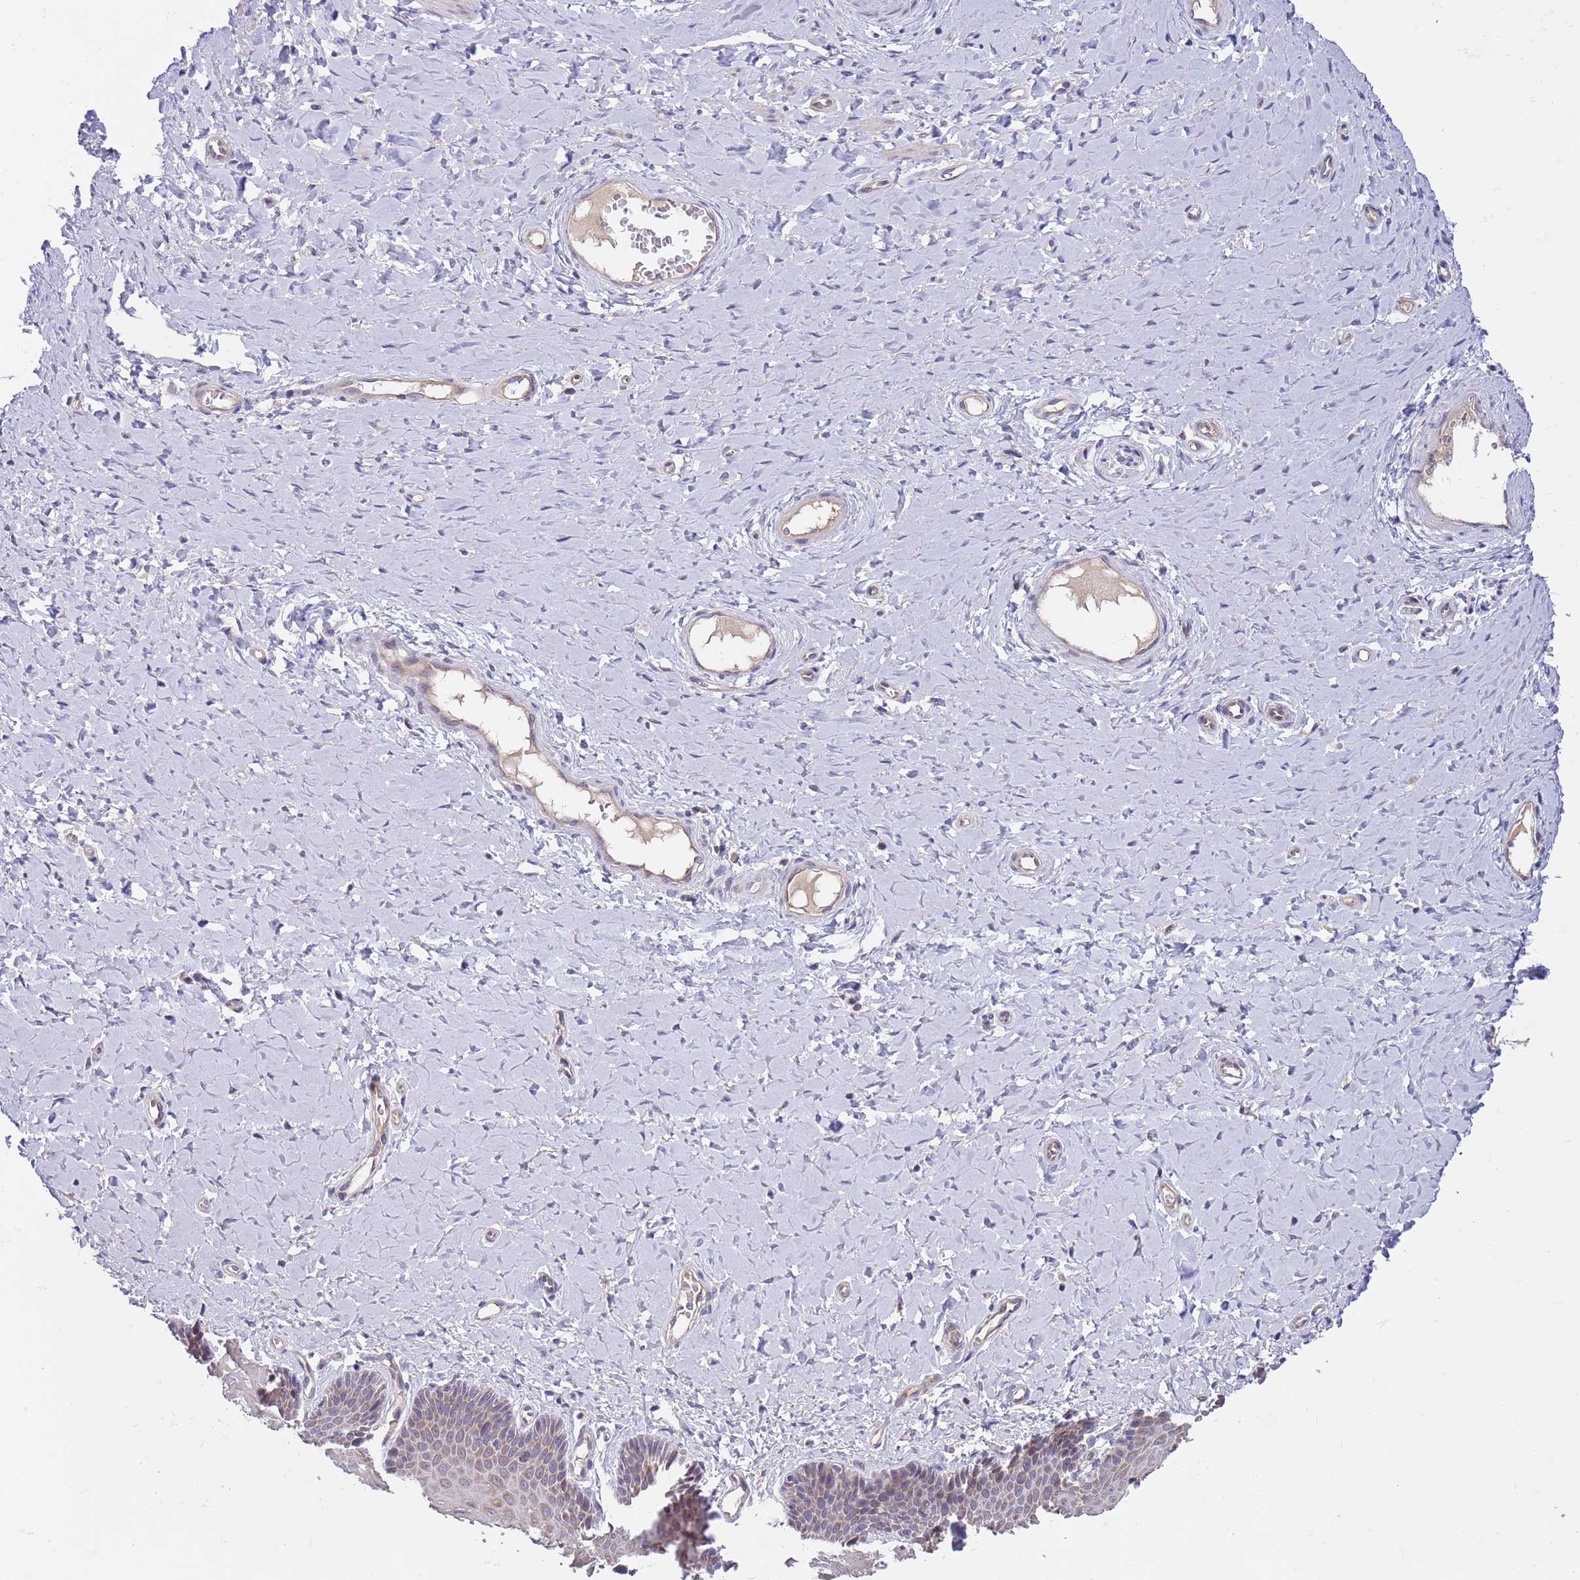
{"staining": {"intensity": "weak", "quantity": "<25%", "location": "cytoplasmic/membranous"}, "tissue": "vagina", "cell_type": "Squamous epithelial cells", "image_type": "normal", "snomed": [{"axis": "morphology", "description": "Normal tissue, NOS"}, {"axis": "topography", "description": "Vagina"}], "caption": "High magnification brightfield microscopy of normal vagina stained with DAB (brown) and counterstained with hematoxylin (blue): squamous epithelial cells show no significant staining. (DAB (3,3'-diaminobenzidine) immunohistochemistry, high magnification).", "gene": "CABYR", "patient": {"sex": "female", "age": 65}}